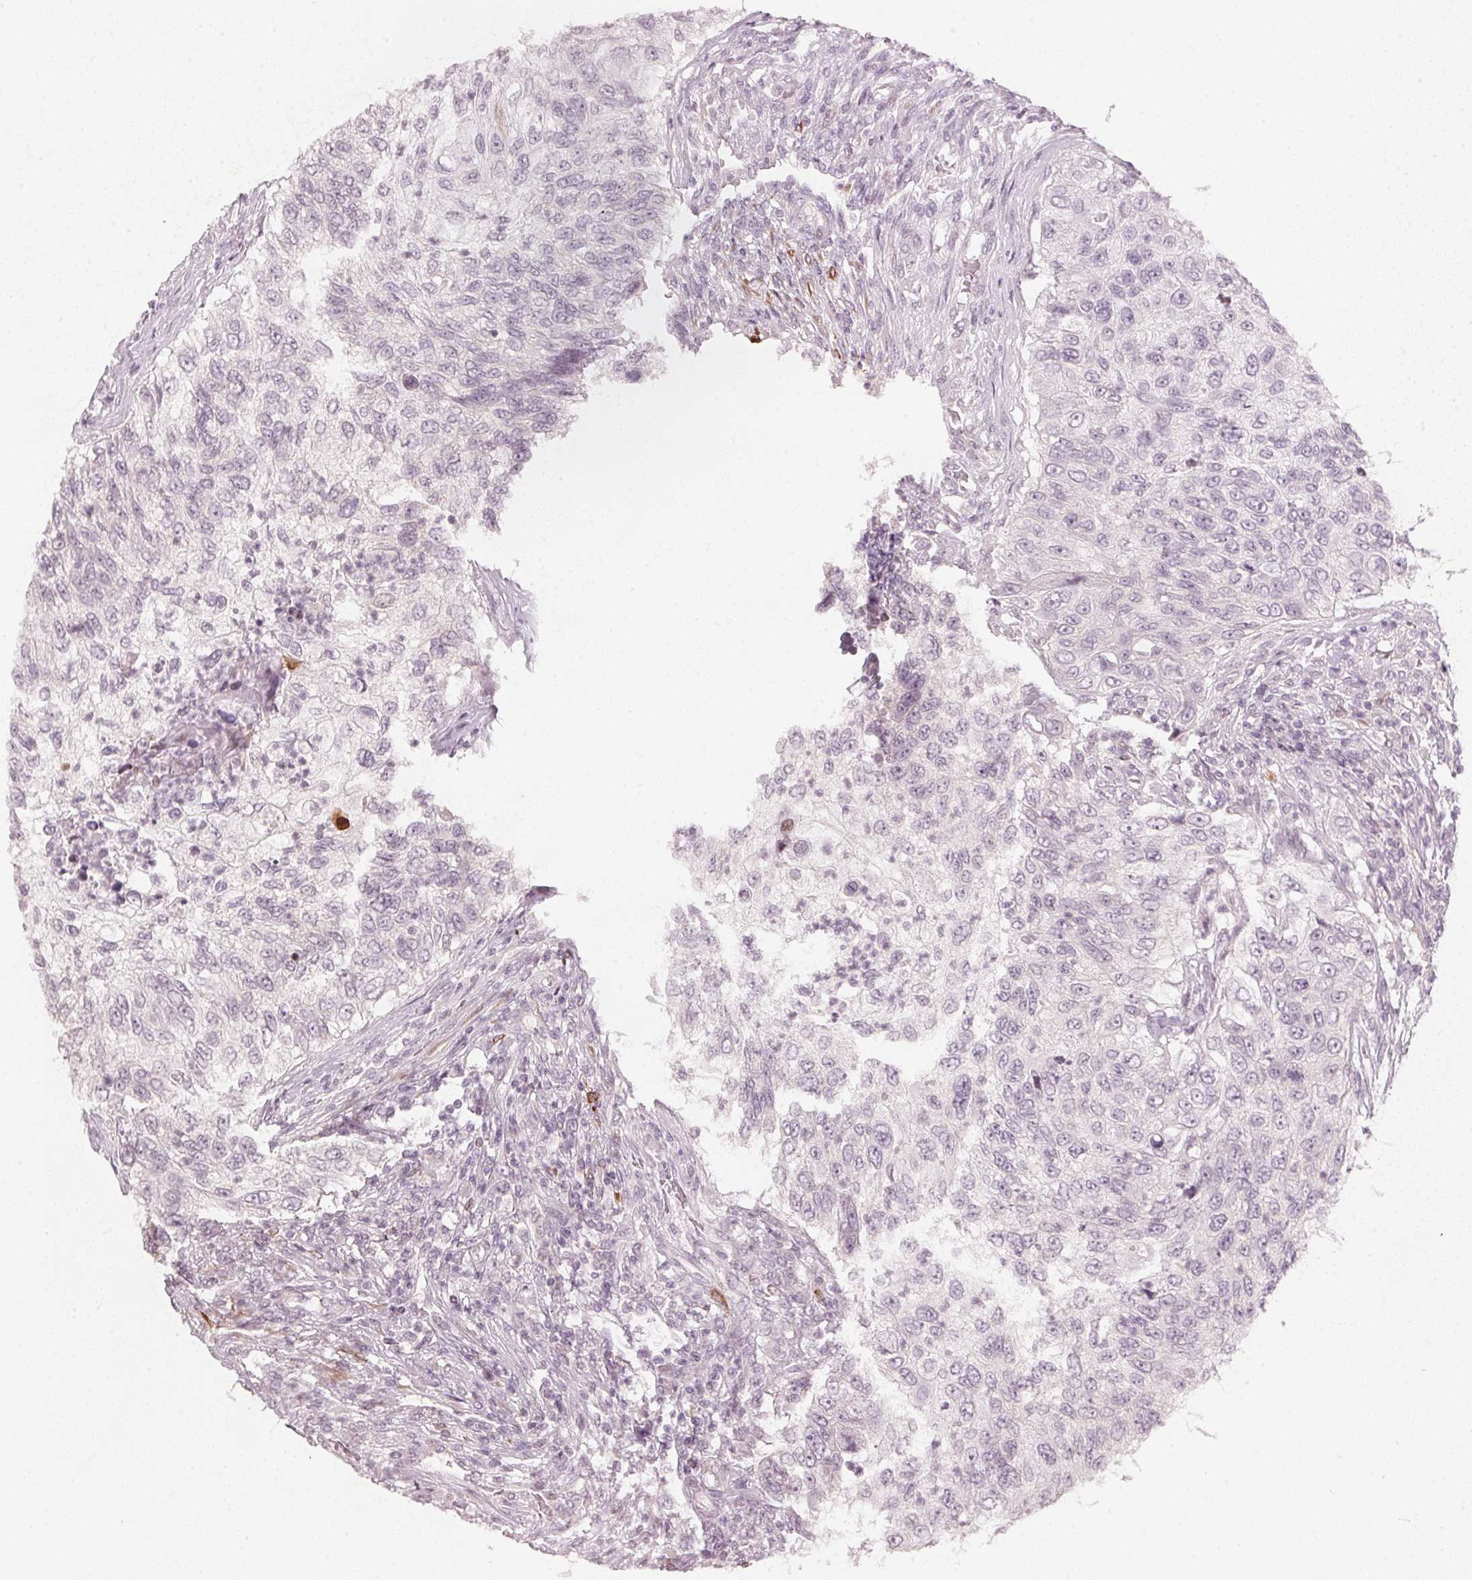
{"staining": {"intensity": "negative", "quantity": "none", "location": "none"}, "tissue": "urothelial cancer", "cell_type": "Tumor cells", "image_type": "cancer", "snomed": [{"axis": "morphology", "description": "Urothelial carcinoma, High grade"}, {"axis": "topography", "description": "Urinary bladder"}], "caption": "Histopathology image shows no significant protein staining in tumor cells of urothelial cancer.", "gene": "SFRP4", "patient": {"sex": "female", "age": 60}}